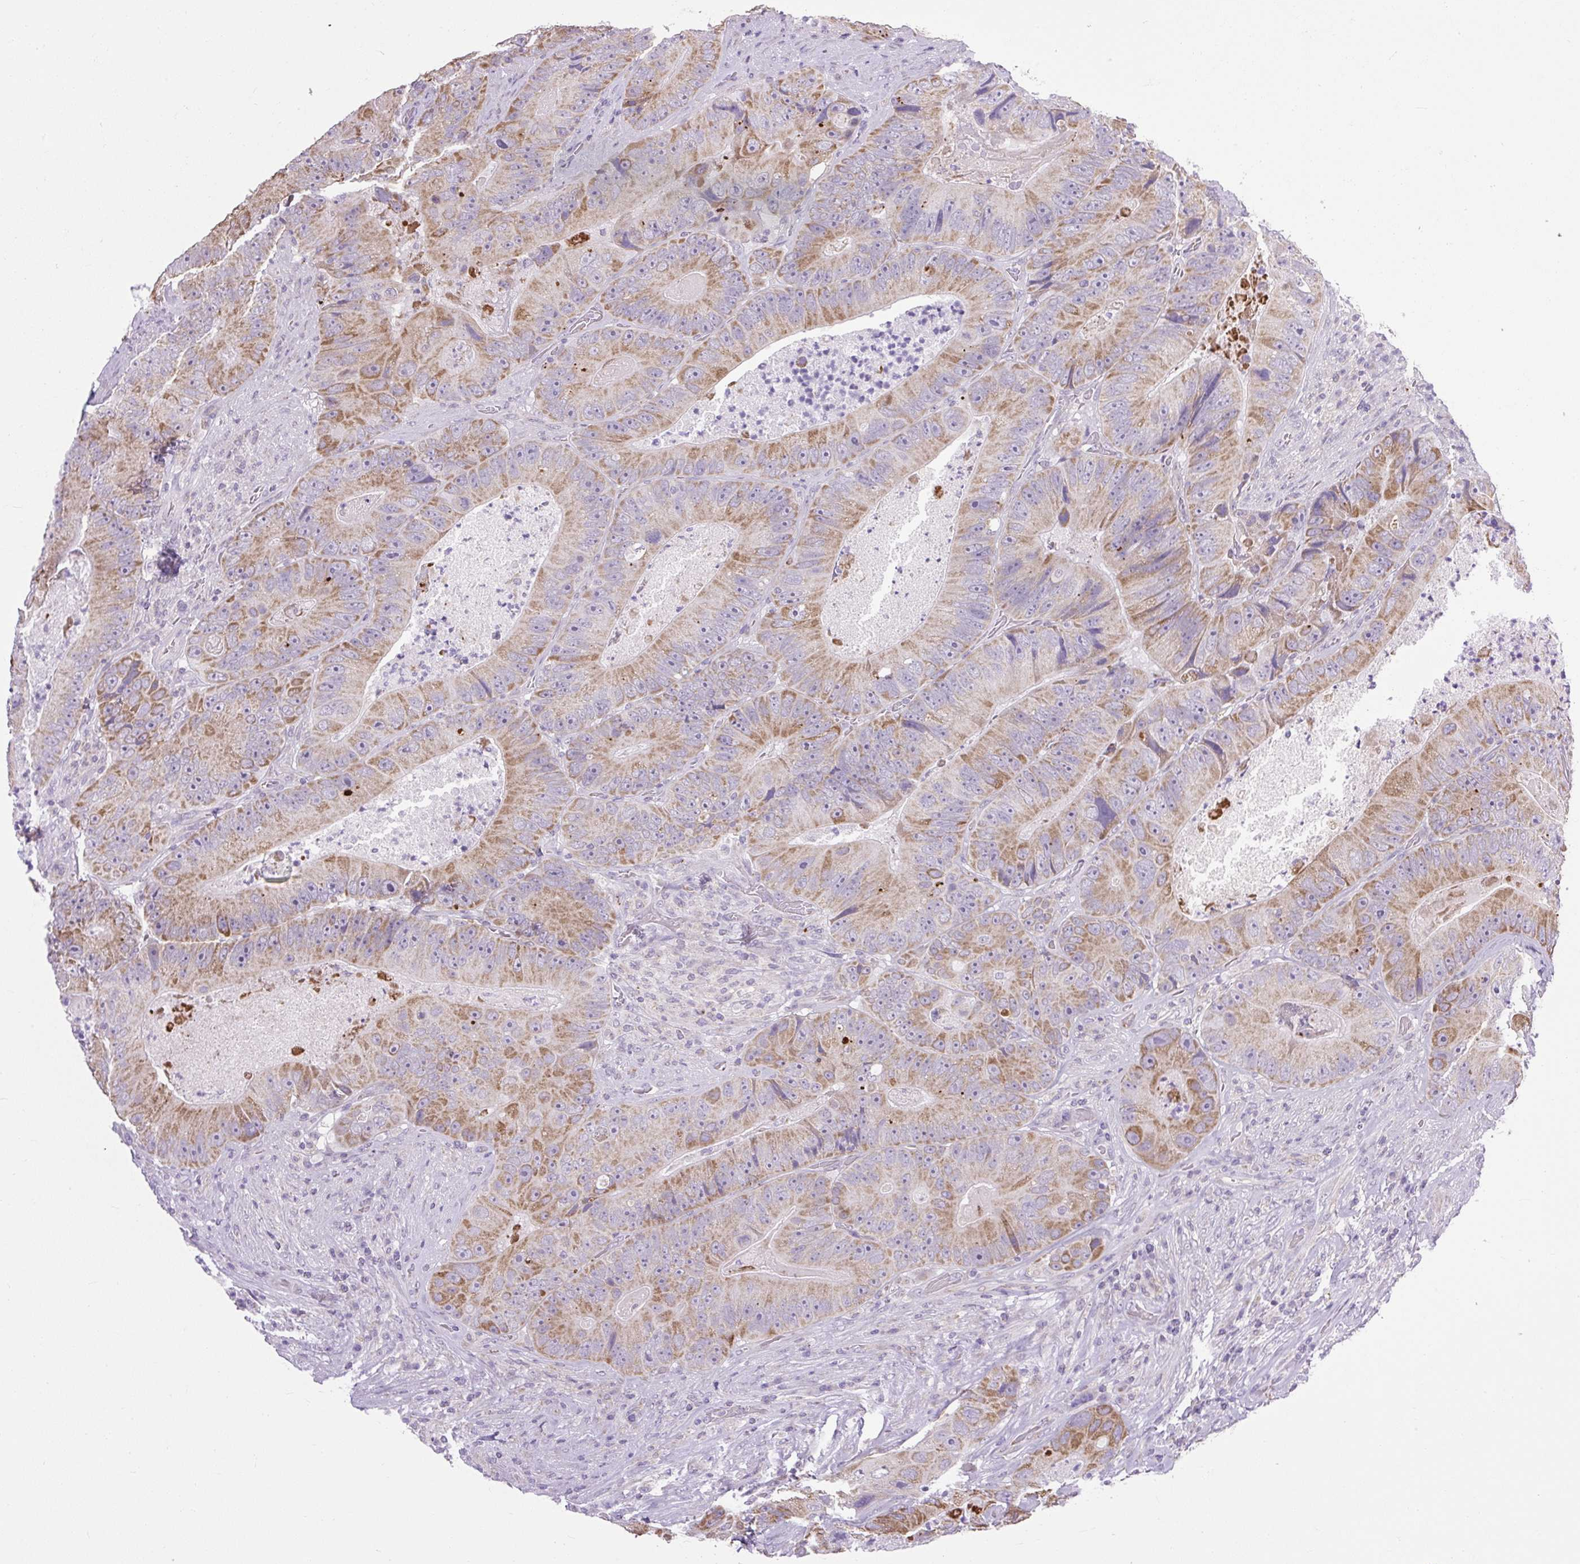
{"staining": {"intensity": "moderate", "quantity": ">75%", "location": "cytoplasmic/membranous"}, "tissue": "colorectal cancer", "cell_type": "Tumor cells", "image_type": "cancer", "snomed": [{"axis": "morphology", "description": "Adenocarcinoma, NOS"}, {"axis": "topography", "description": "Colon"}], "caption": "High-magnification brightfield microscopy of colorectal adenocarcinoma stained with DAB (3,3'-diaminobenzidine) (brown) and counterstained with hematoxylin (blue). tumor cells exhibit moderate cytoplasmic/membranous staining is identified in about>75% of cells.", "gene": "RNASE10", "patient": {"sex": "female", "age": 86}}